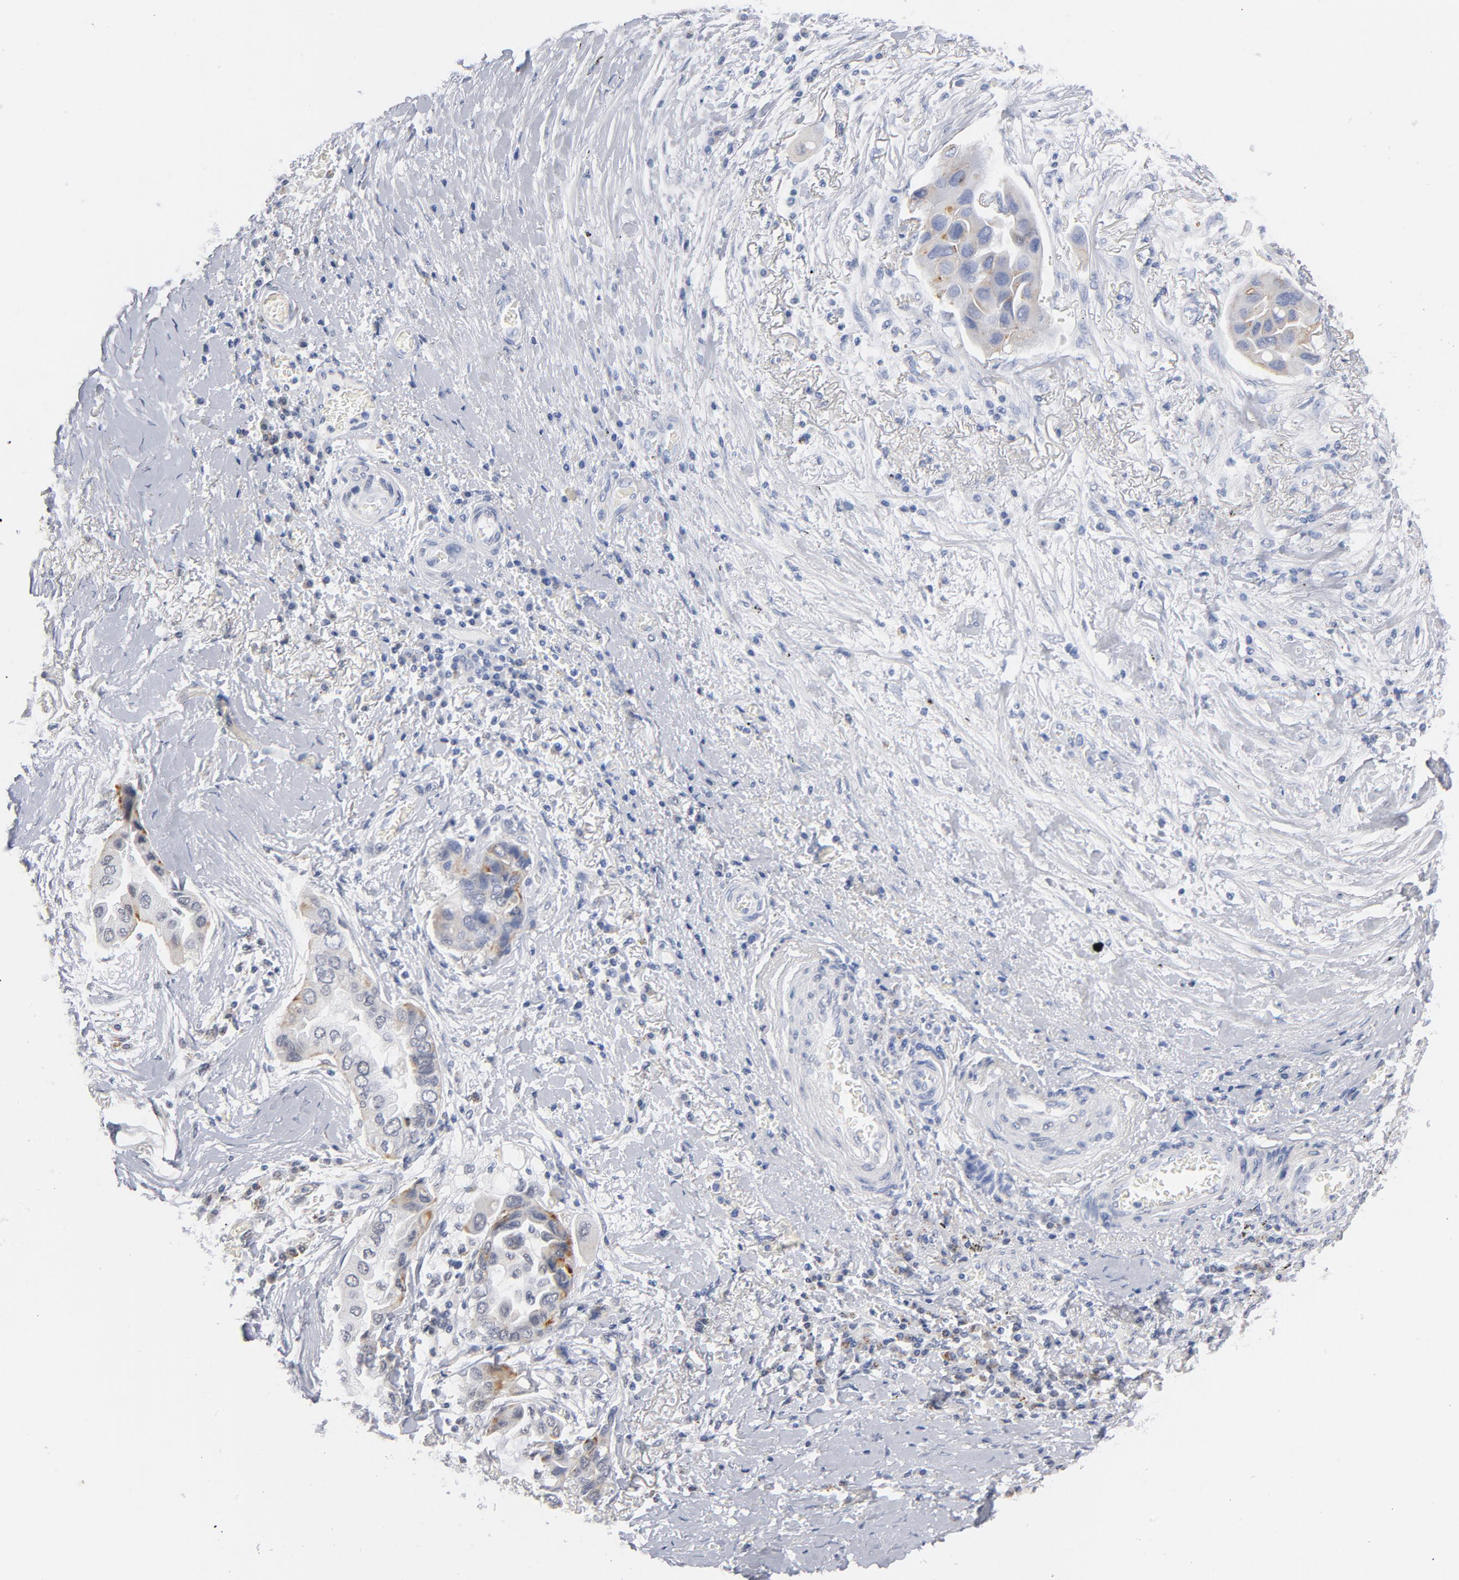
{"staining": {"intensity": "weak", "quantity": "25%-75%", "location": "cytoplasmic/membranous"}, "tissue": "lung cancer", "cell_type": "Tumor cells", "image_type": "cancer", "snomed": [{"axis": "morphology", "description": "Adenocarcinoma, NOS"}, {"axis": "topography", "description": "Lung"}], "caption": "This photomicrograph displays immunohistochemistry (IHC) staining of lung cancer (adenocarcinoma), with low weak cytoplasmic/membranous expression in approximately 25%-75% of tumor cells.", "gene": "BAP1", "patient": {"sex": "female", "age": 76}}